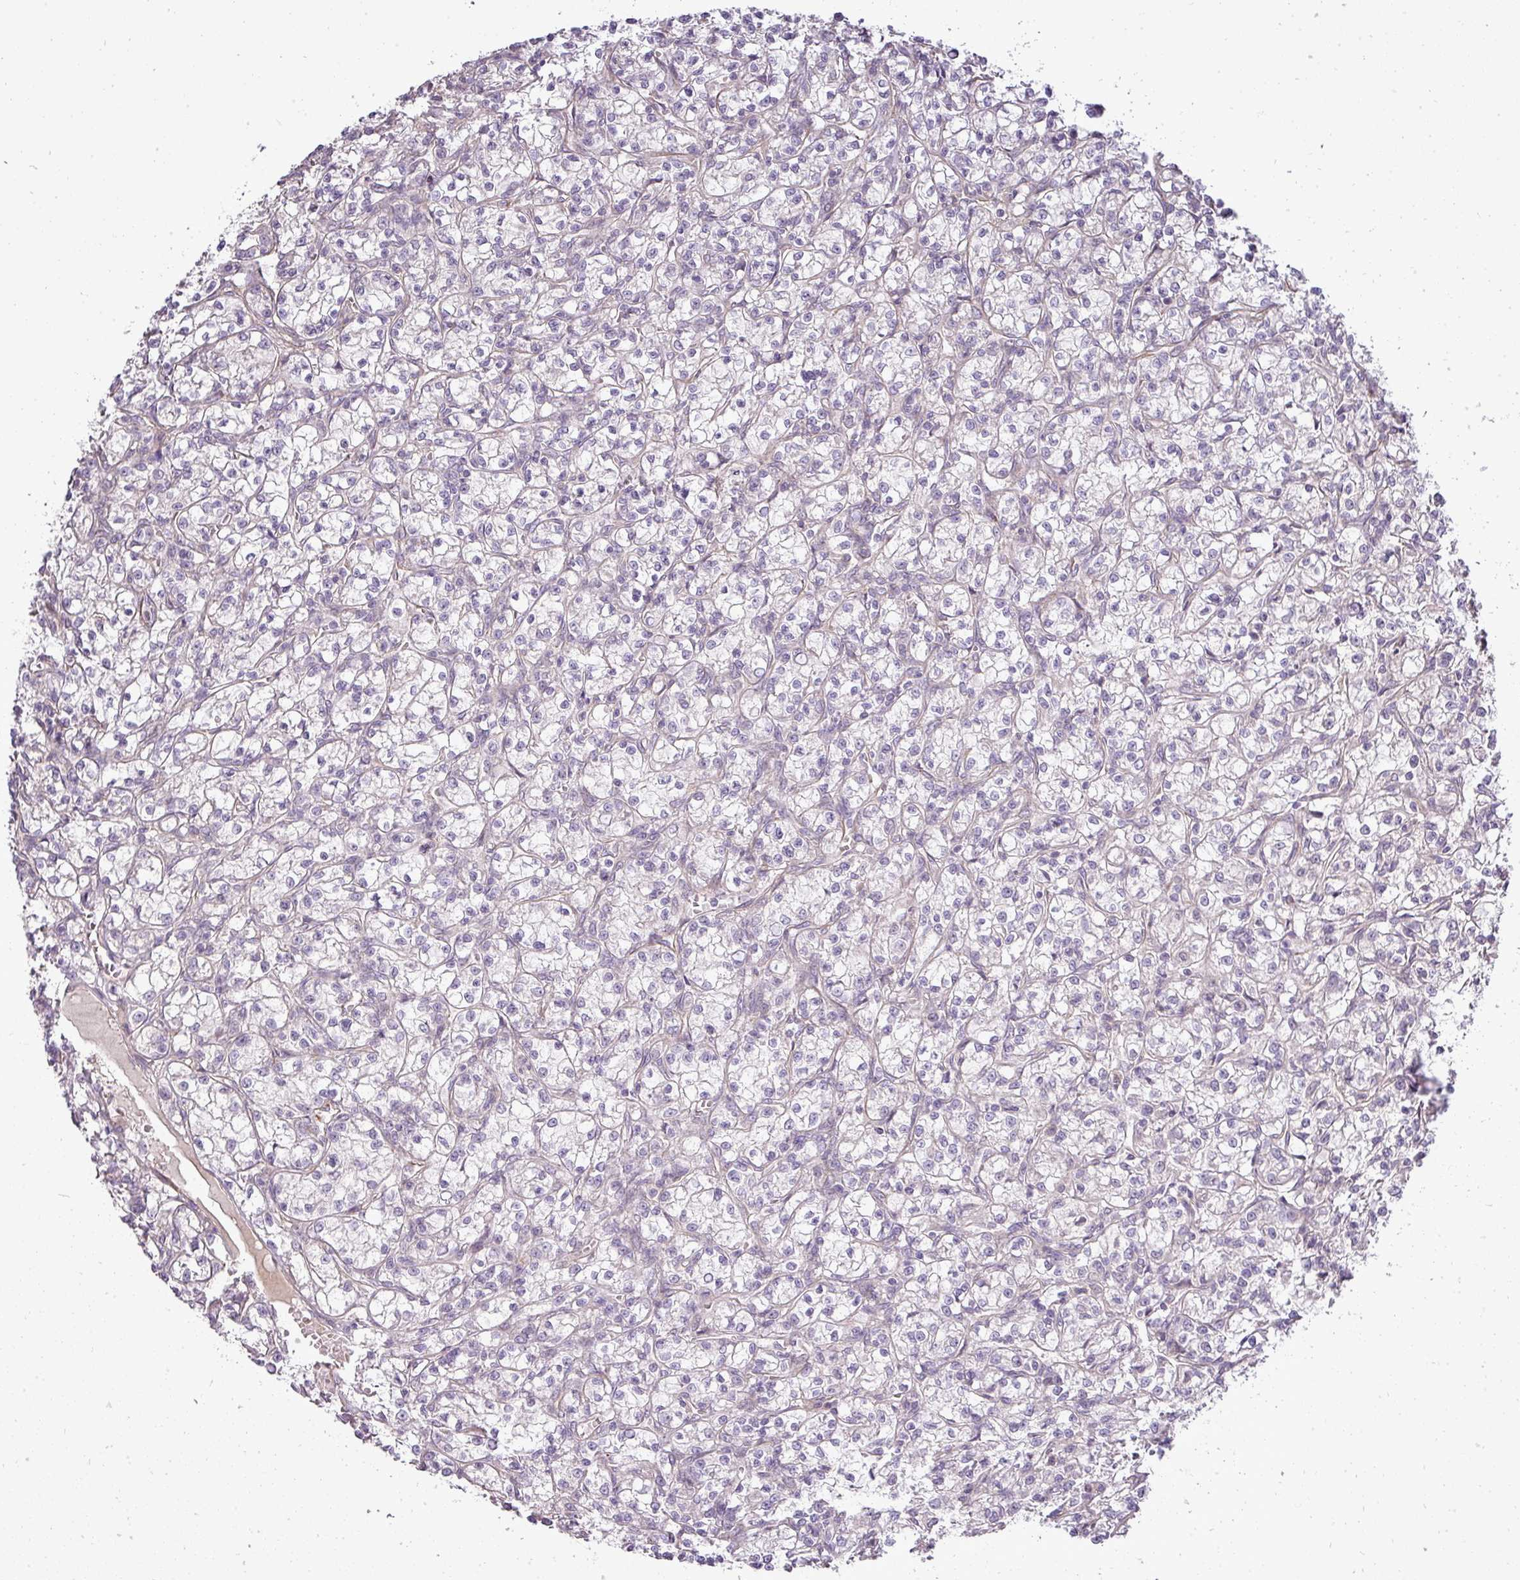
{"staining": {"intensity": "negative", "quantity": "none", "location": "none"}, "tissue": "renal cancer", "cell_type": "Tumor cells", "image_type": "cancer", "snomed": [{"axis": "morphology", "description": "Adenocarcinoma, NOS"}, {"axis": "topography", "description": "Kidney"}], "caption": "A micrograph of human renal adenocarcinoma is negative for staining in tumor cells.", "gene": "PDRG1", "patient": {"sex": "female", "age": 59}}